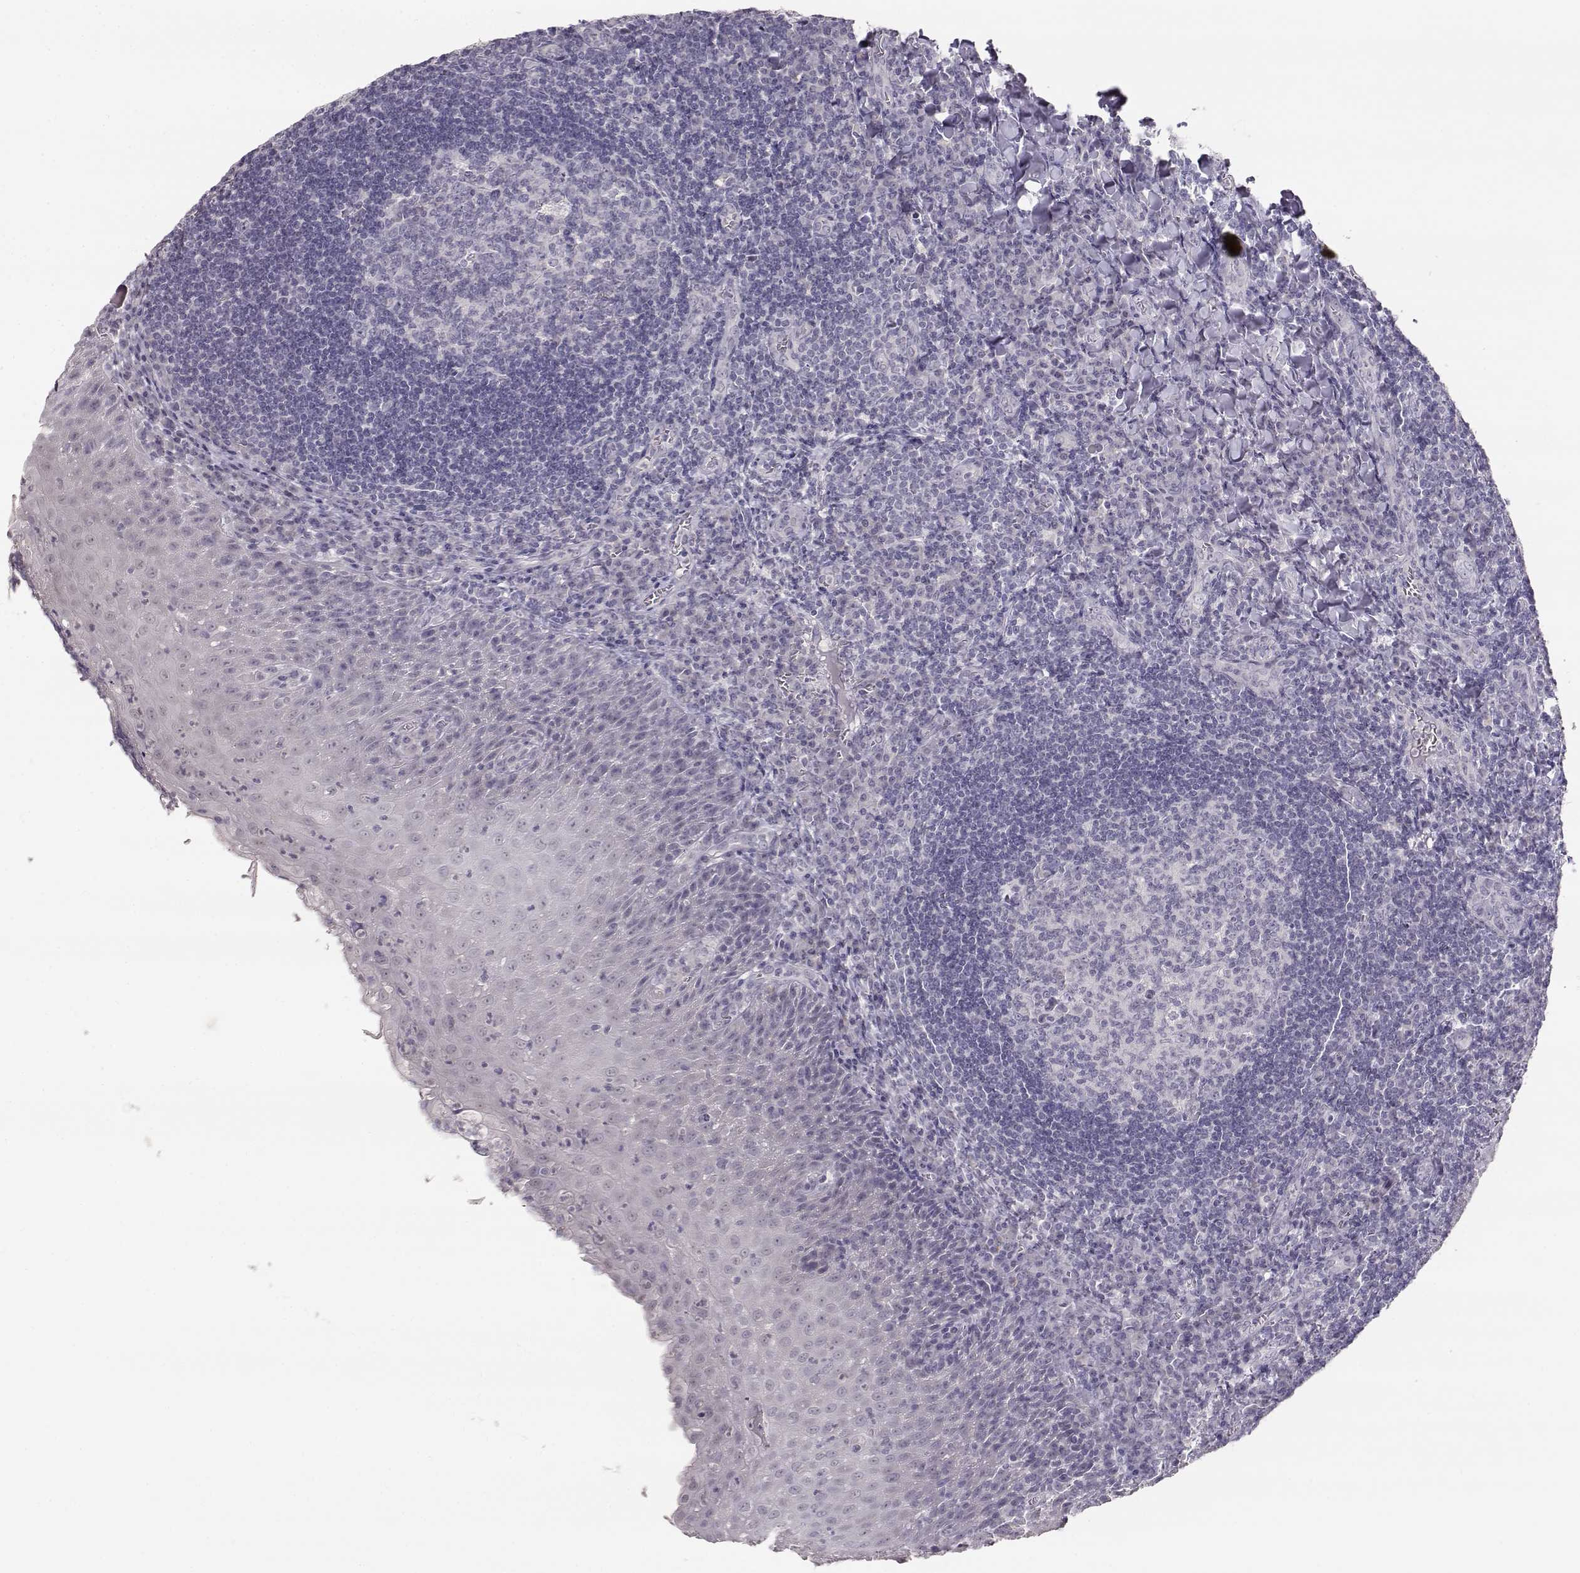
{"staining": {"intensity": "negative", "quantity": "none", "location": "none"}, "tissue": "tonsil", "cell_type": "Germinal center cells", "image_type": "normal", "snomed": [{"axis": "morphology", "description": "Normal tissue, NOS"}, {"axis": "morphology", "description": "Inflammation, NOS"}, {"axis": "topography", "description": "Tonsil"}], "caption": "IHC of normal human tonsil exhibits no staining in germinal center cells.", "gene": "TKTL1", "patient": {"sex": "female", "age": 31}}